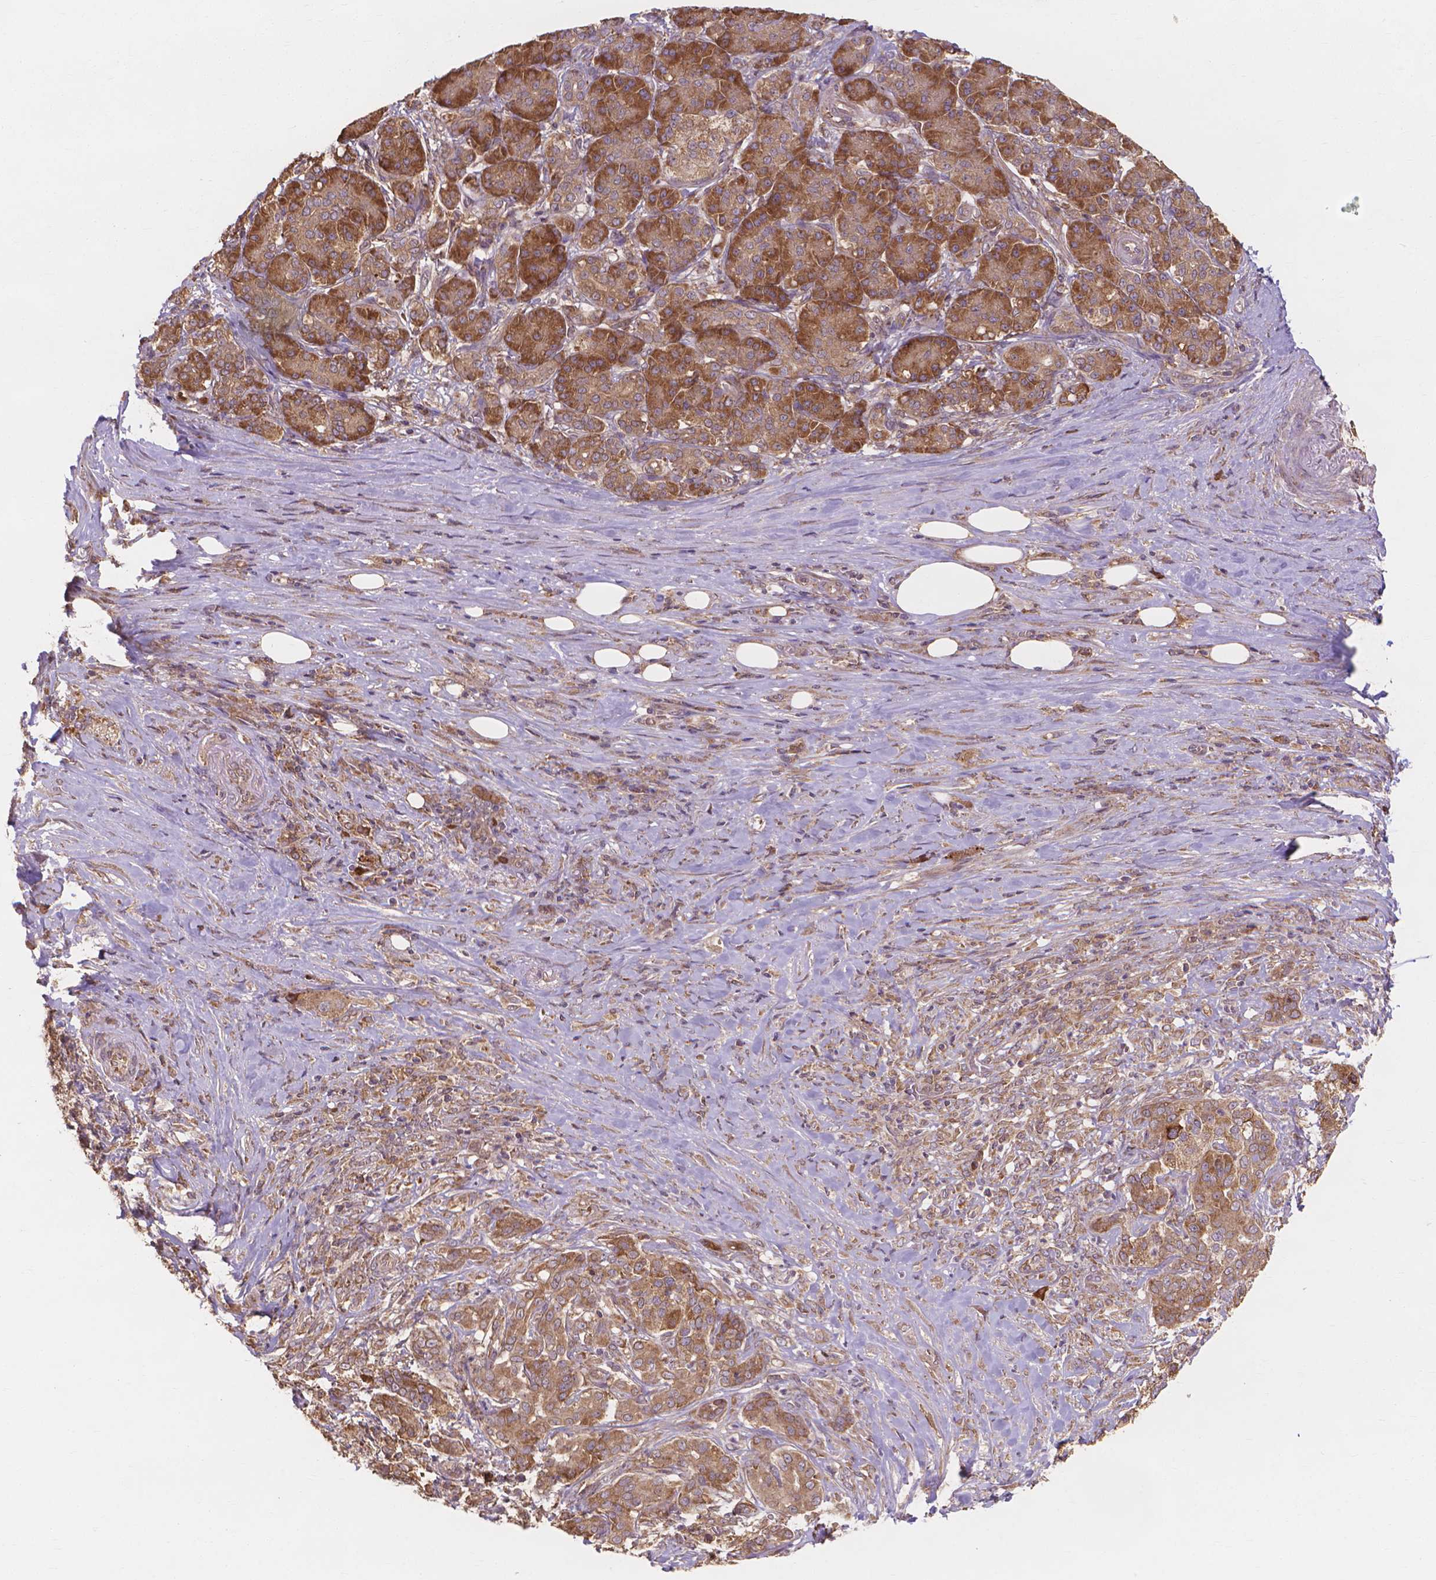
{"staining": {"intensity": "moderate", "quantity": ">75%", "location": "cytoplasmic/membranous"}, "tissue": "pancreatic cancer", "cell_type": "Tumor cells", "image_type": "cancer", "snomed": [{"axis": "morphology", "description": "Normal tissue, NOS"}, {"axis": "morphology", "description": "Inflammation, NOS"}, {"axis": "morphology", "description": "Adenocarcinoma, NOS"}, {"axis": "topography", "description": "Pancreas"}], "caption": "Protein staining by immunohistochemistry (IHC) exhibits moderate cytoplasmic/membranous staining in approximately >75% of tumor cells in pancreatic cancer (adenocarcinoma).", "gene": "TAB2", "patient": {"sex": "male", "age": 57}}